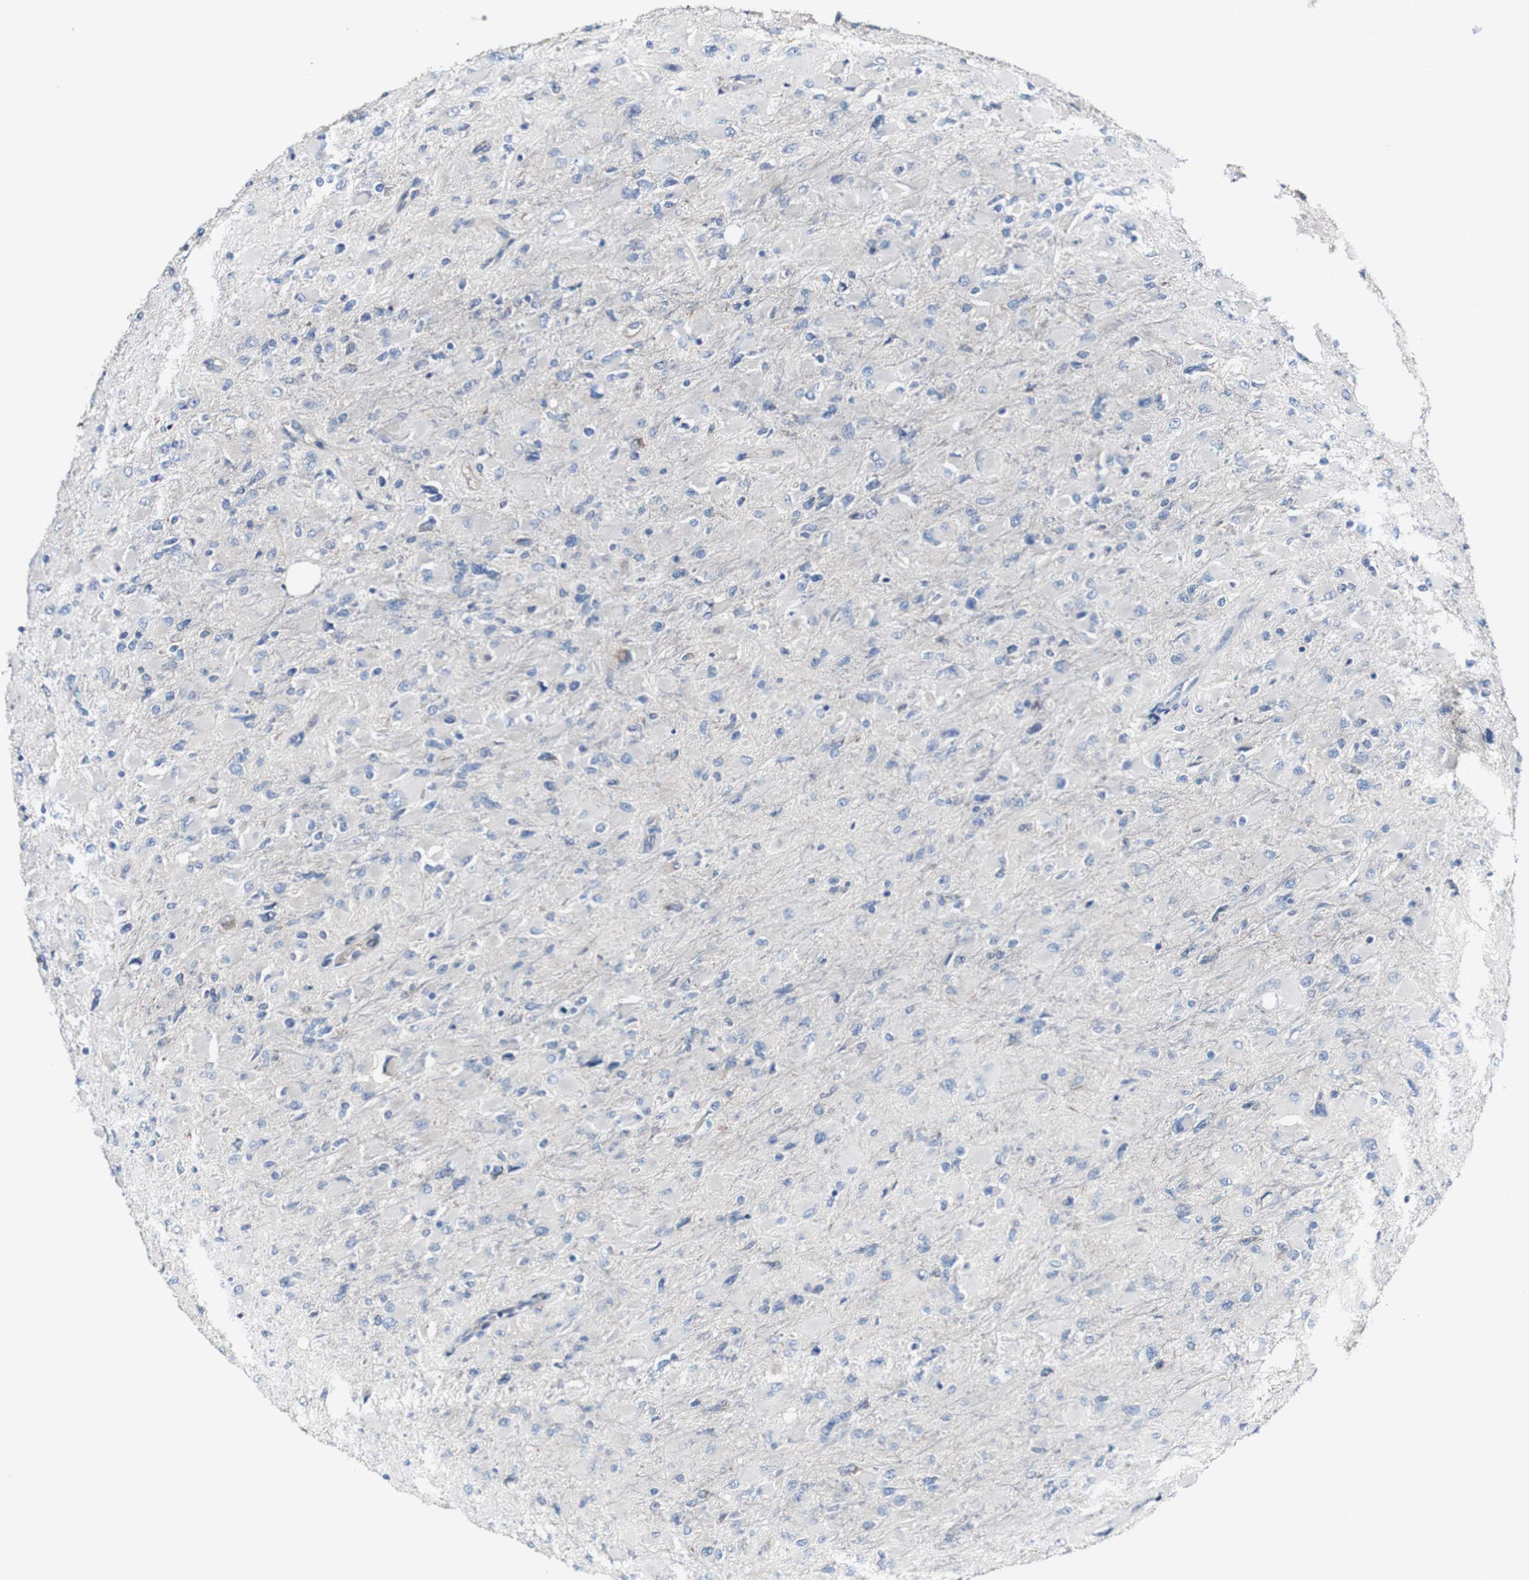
{"staining": {"intensity": "negative", "quantity": "none", "location": "none"}, "tissue": "glioma", "cell_type": "Tumor cells", "image_type": "cancer", "snomed": [{"axis": "morphology", "description": "Glioma, malignant, High grade"}, {"axis": "topography", "description": "Cerebral cortex"}], "caption": "Immunohistochemical staining of glioma demonstrates no significant positivity in tumor cells.", "gene": "GRAMD1A", "patient": {"sex": "female", "age": 36}}